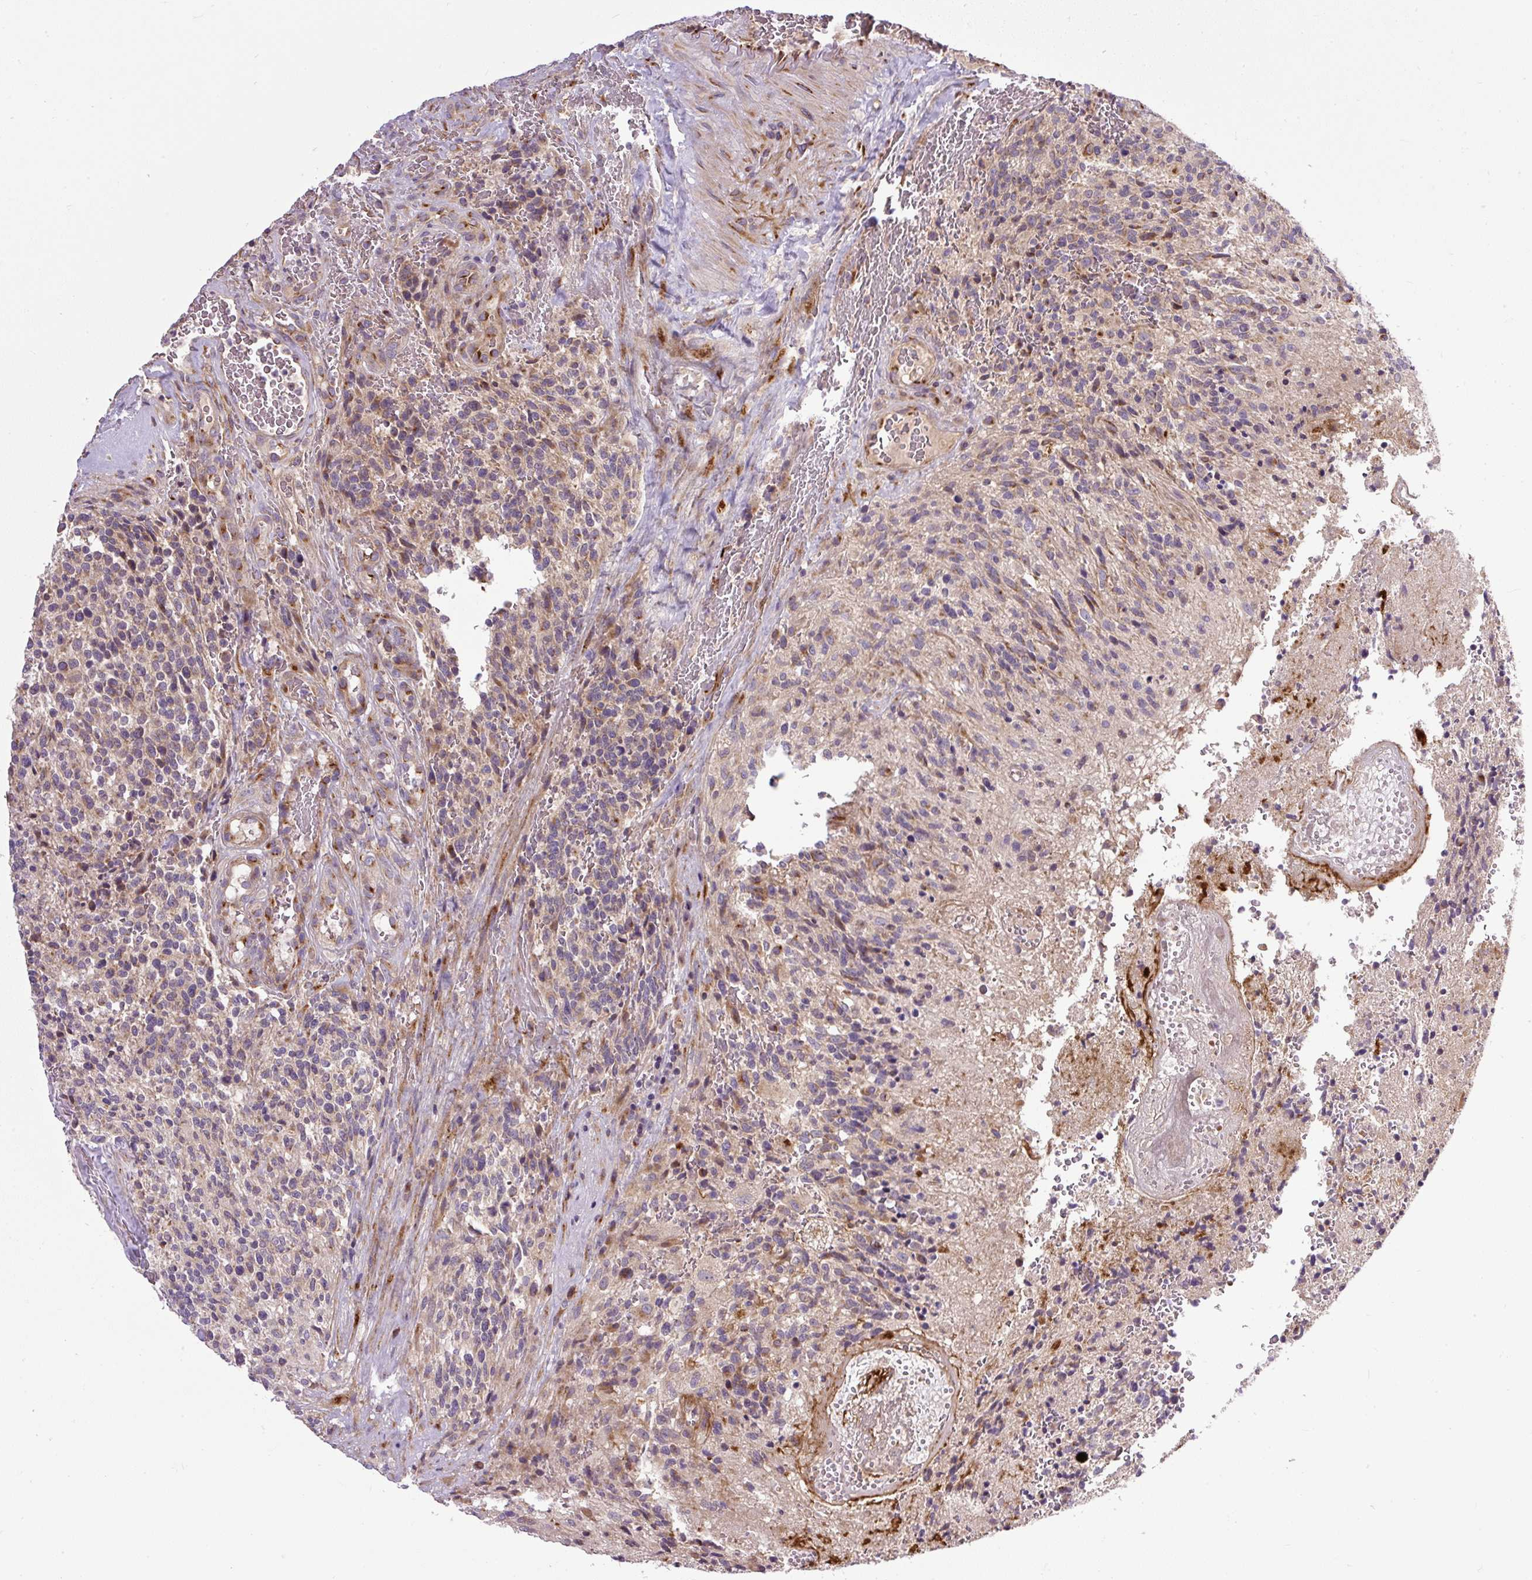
{"staining": {"intensity": "weak", "quantity": "<25%", "location": "cytoplasmic/membranous"}, "tissue": "glioma", "cell_type": "Tumor cells", "image_type": "cancer", "snomed": [{"axis": "morphology", "description": "Glioma, malignant, High grade"}, {"axis": "topography", "description": "Brain"}], "caption": "Tumor cells are negative for protein expression in human malignant high-grade glioma.", "gene": "MSMP", "patient": {"sex": "male", "age": 36}}